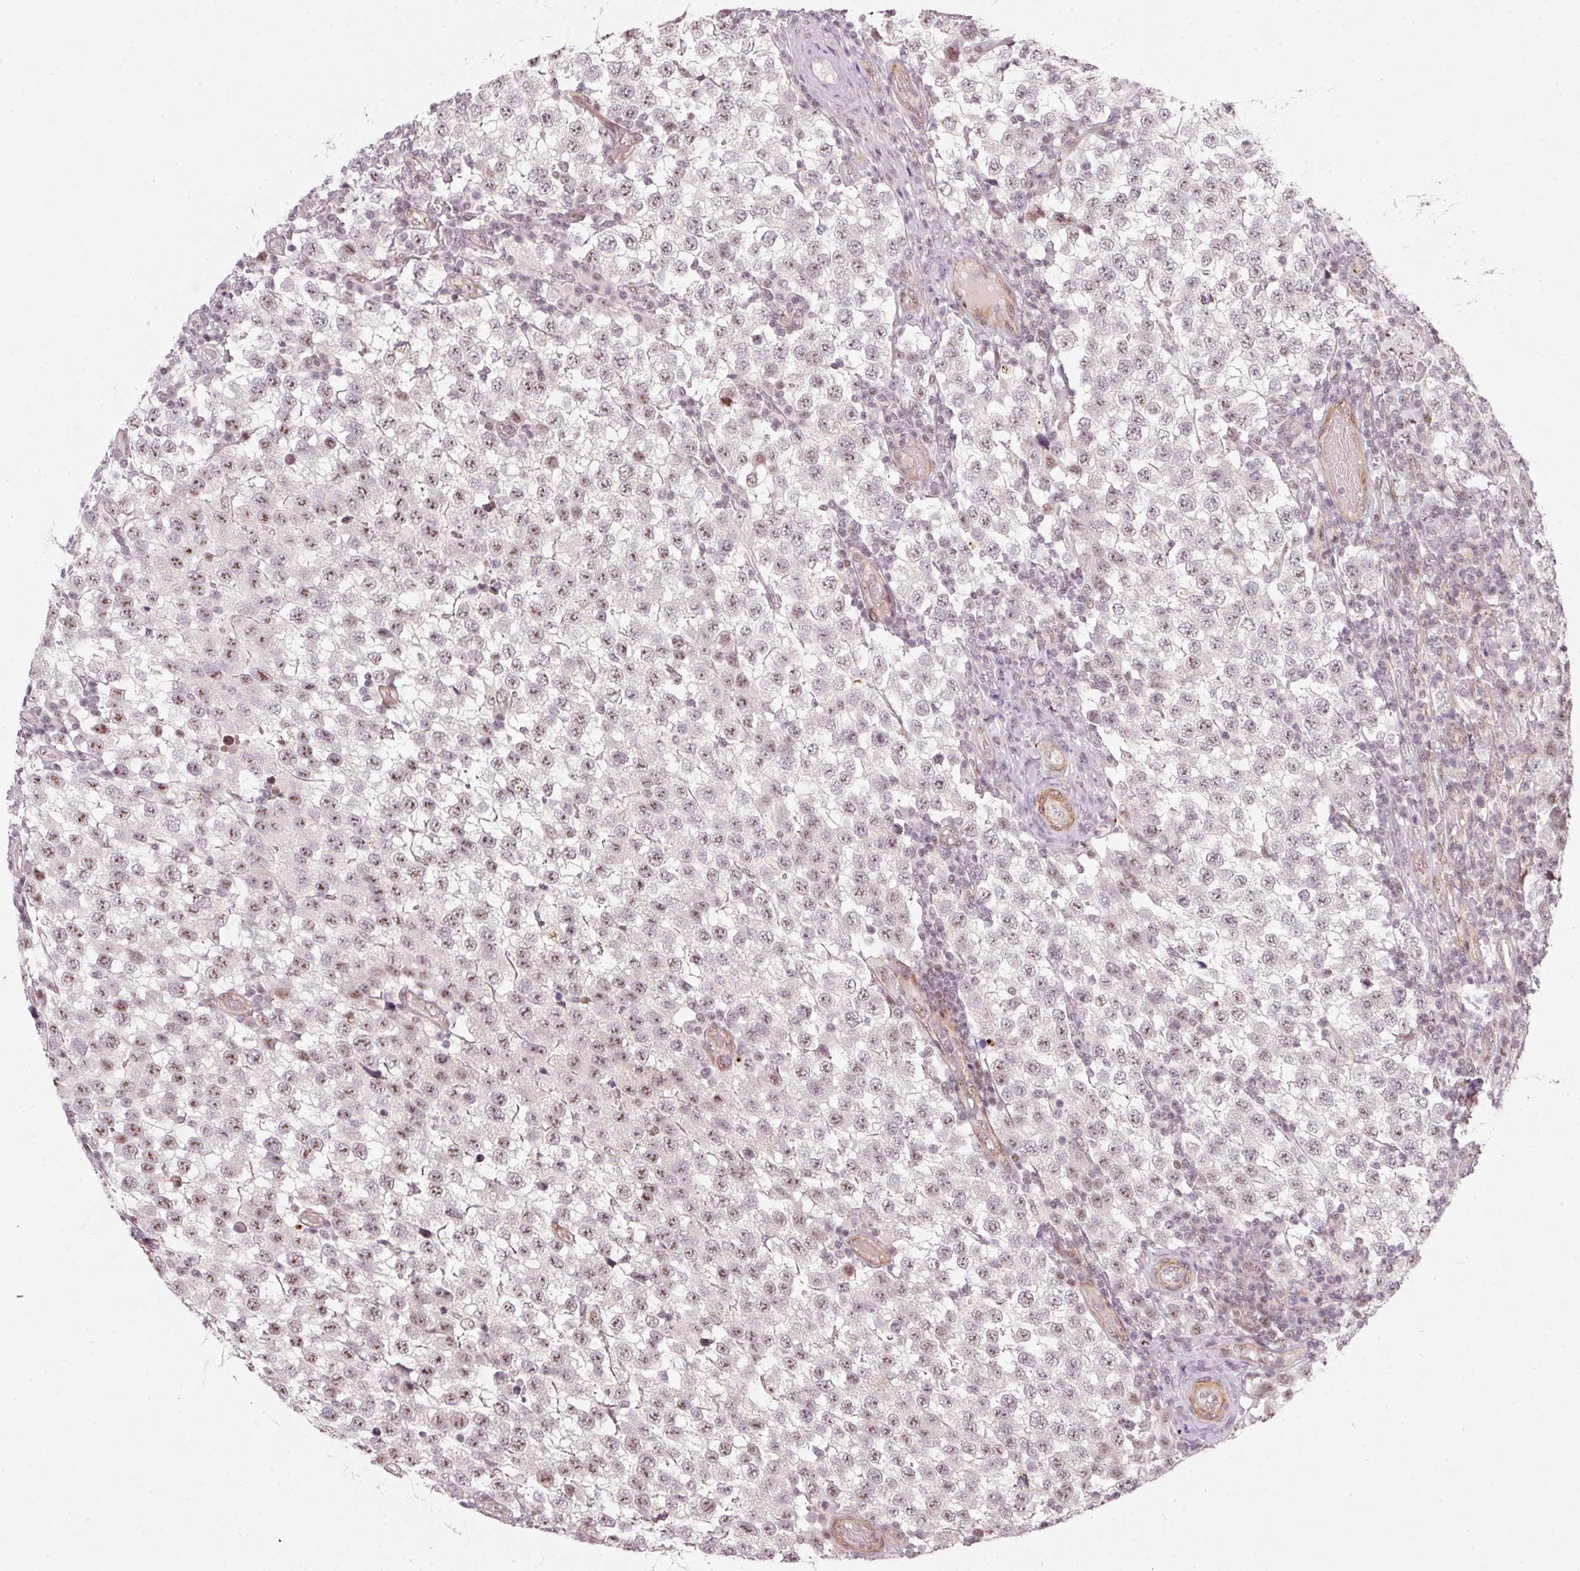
{"staining": {"intensity": "moderate", "quantity": "<25%", "location": "nuclear"}, "tissue": "testis cancer", "cell_type": "Tumor cells", "image_type": "cancer", "snomed": [{"axis": "morphology", "description": "Seminoma, NOS"}, {"axis": "topography", "description": "Testis"}], "caption": "Protein analysis of seminoma (testis) tissue displays moderate nuclear expression in about <25% of tumor cells. The protein of interest is stained brown, and the nuclei are stained in blue (DAB (3,3'-diaminobenzidine) IHC with brightfield microscopy, high magnification).", "gene": "MXRA8", "patient": {"sex": "male", "age": 34}}